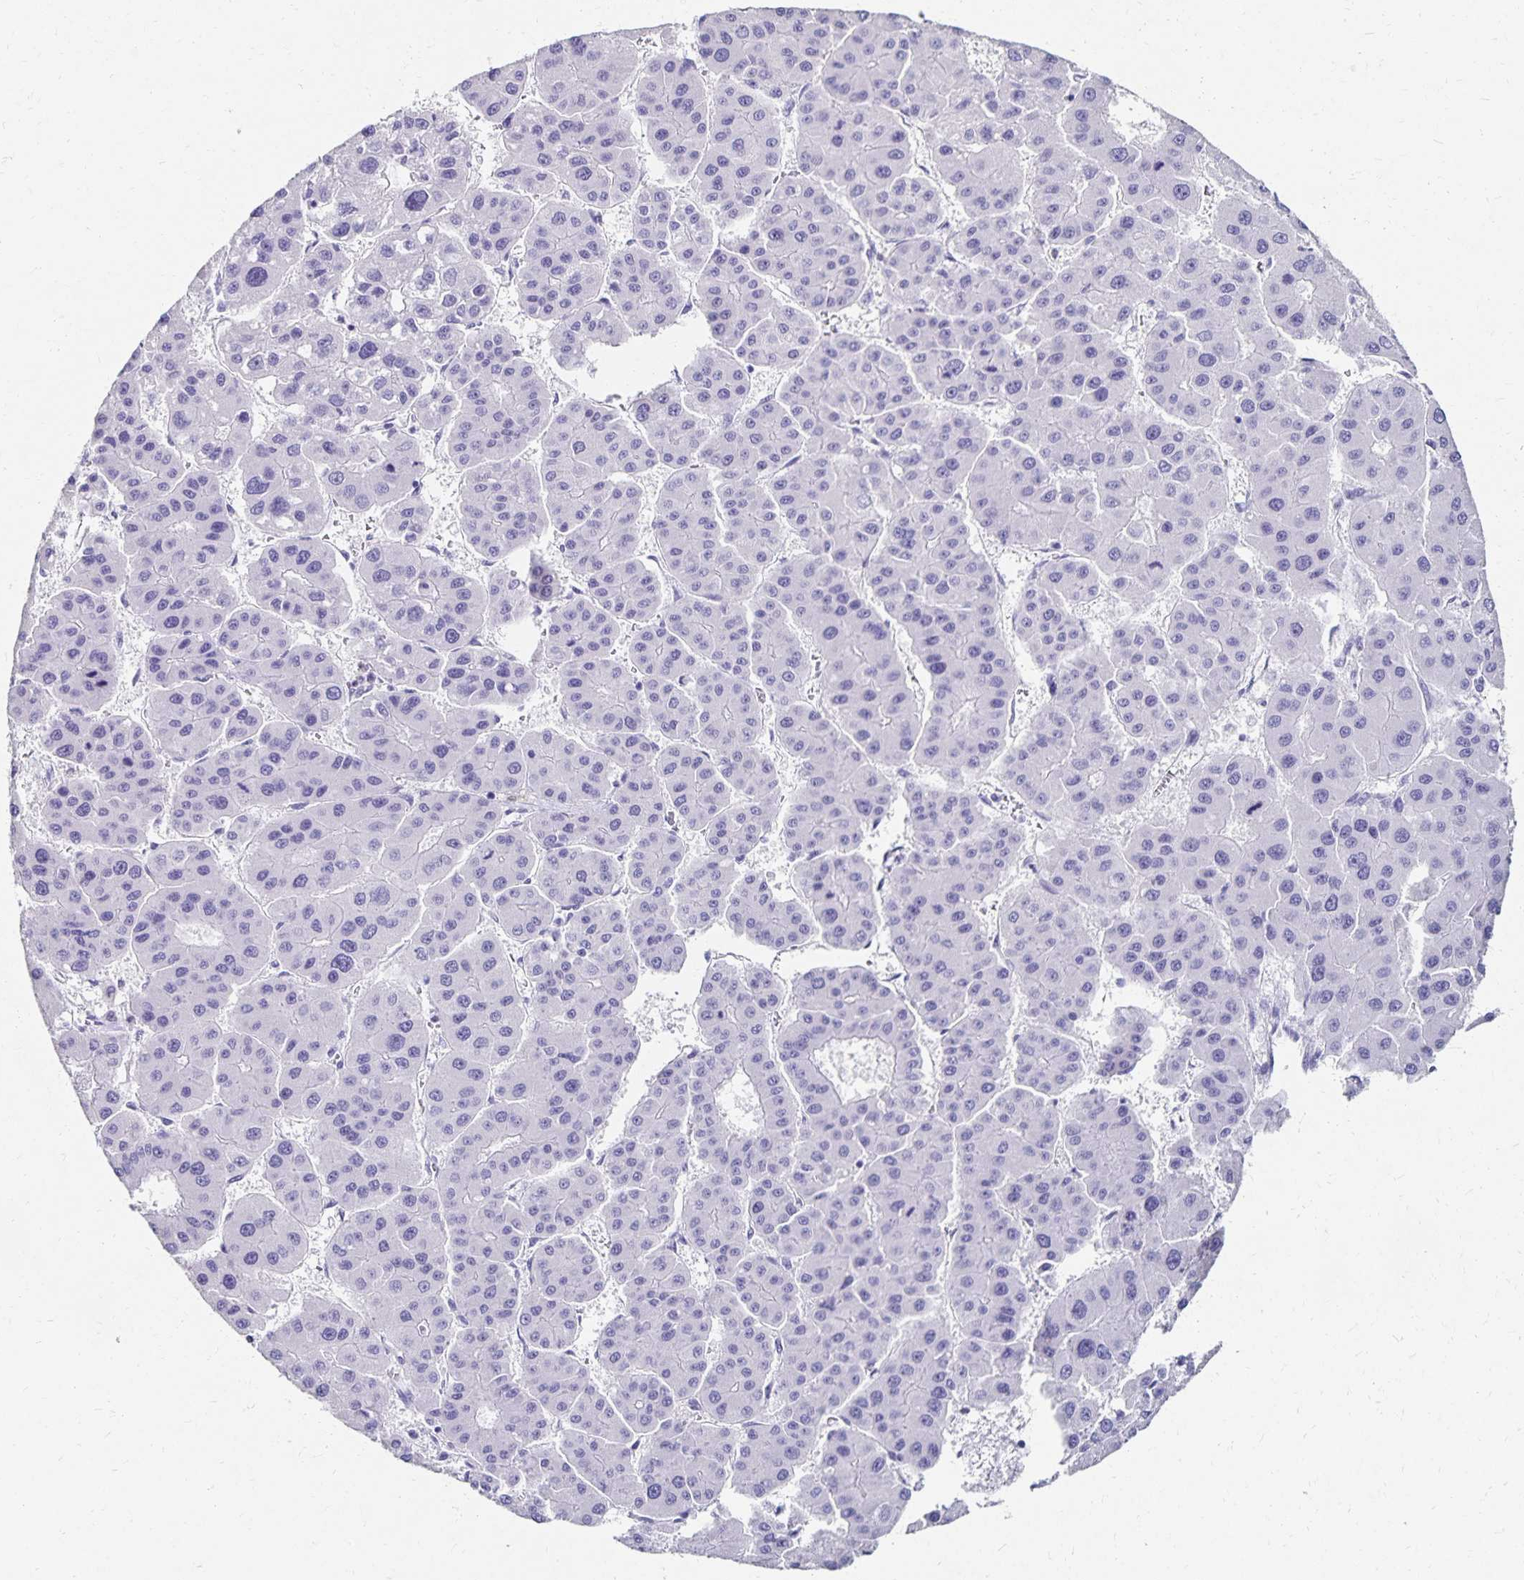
{"staining": {"intensity": "negative", "quantity": "none", "location": "none"}, "tissue": "liver cancer", "cell_type": "Tumor cells", "image_type": "cancer", "snomed": [{"axis": "morphology", "description": "Carcinoma, Hepatocellular, NOS"}, {"axis": "topography", "description": "Liver"}], "caption": "Tumor cells are negative for brown protein staining in hepatocellular carcinoma (liver).", "gene": "DYNLT4", "patient": {"sex": "male", "age": 73}}